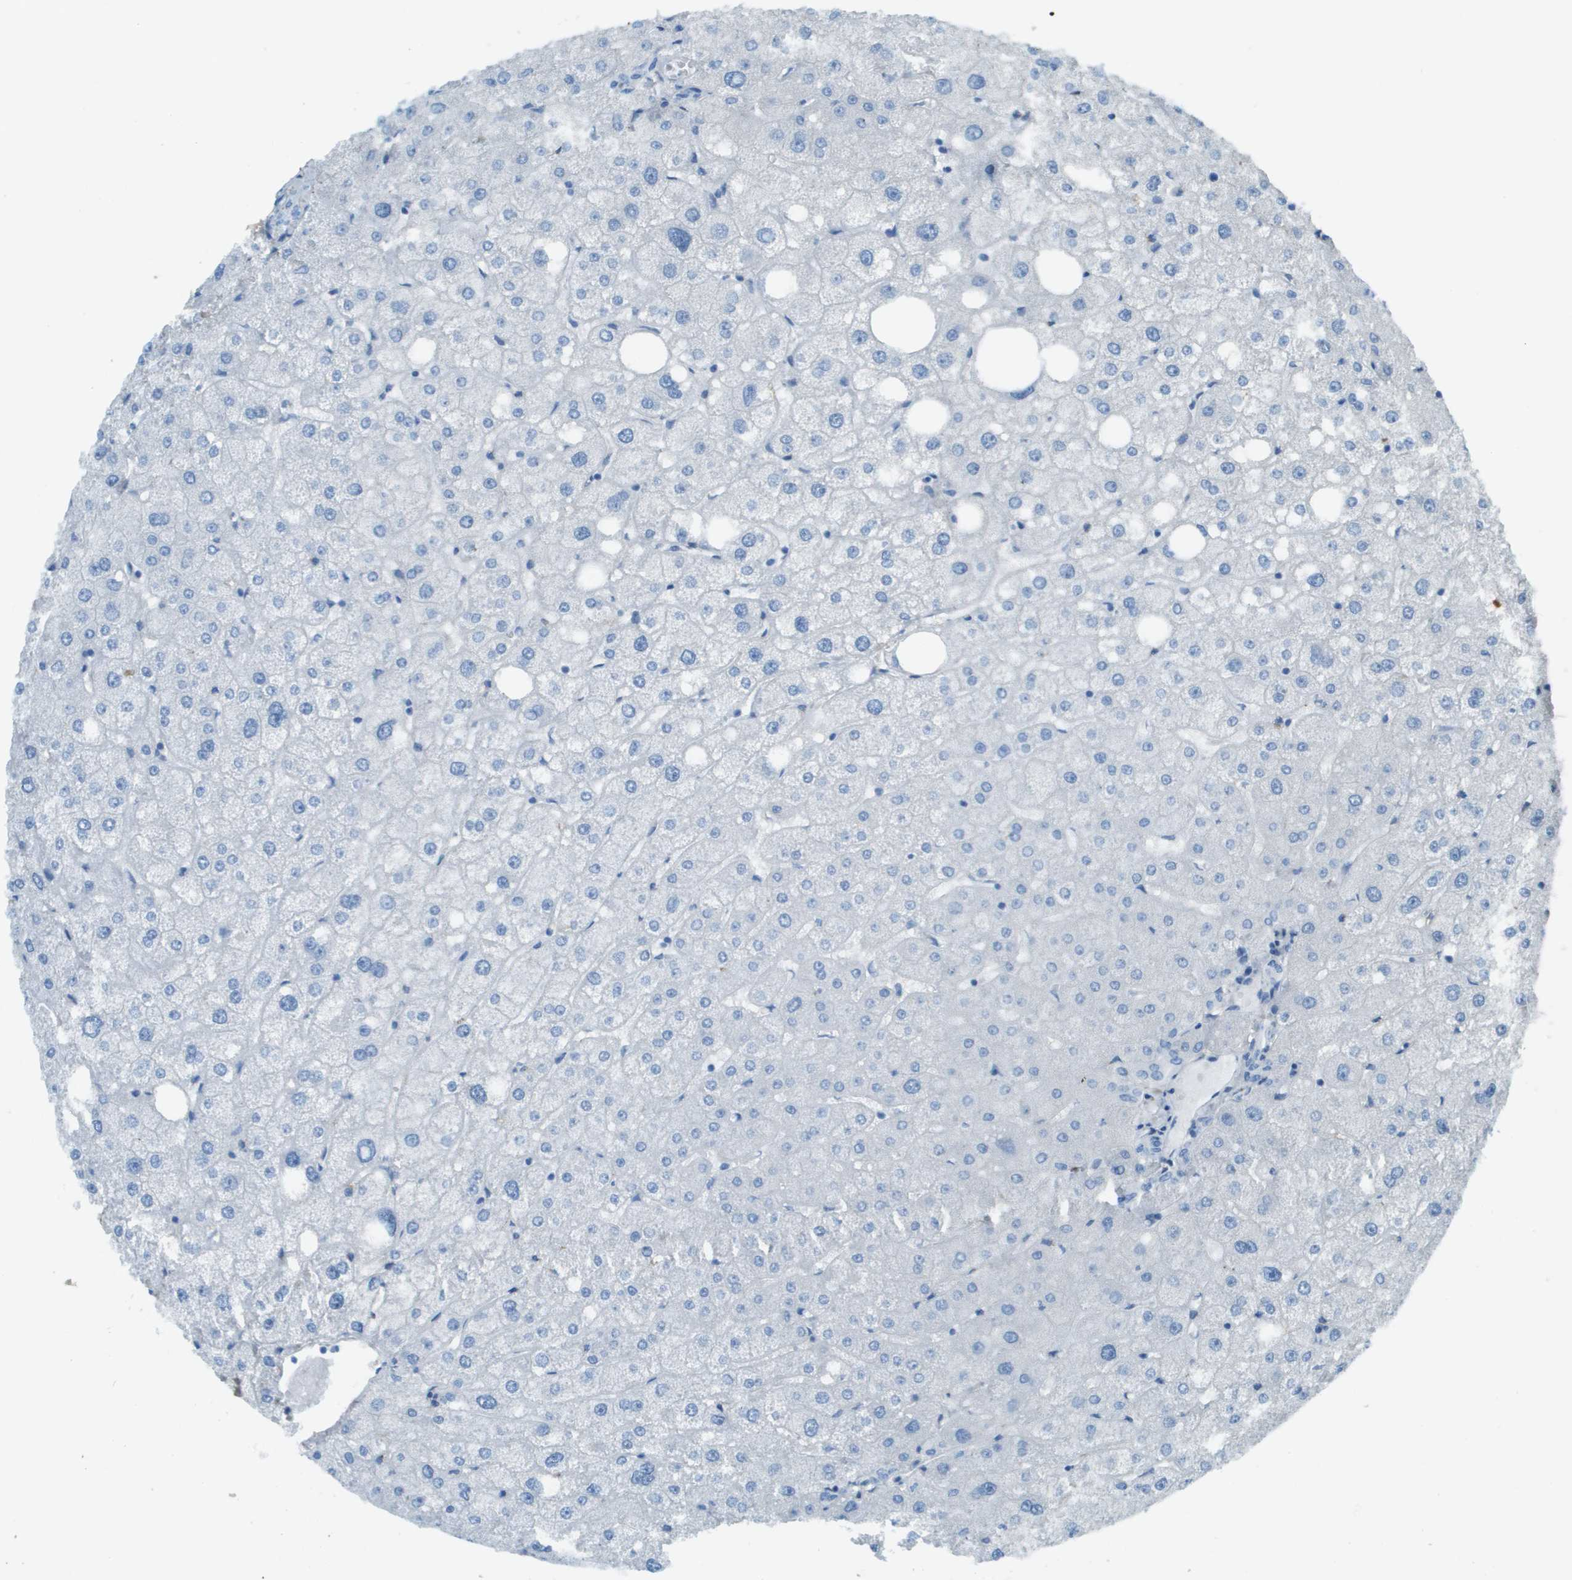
{"staining": {"intensity": "negative", "quantity": "none", "location": "none"}, "tissue": "liver", "cell_type": "Cholangiocytes", "image_type": "normal", "snomed": [{"axis": "morphology", "description": "Normal tissue, NOS"}, {"axis": "topography", "description": "Liver"}], "caption": "This is a histopathology image of immunohistochemistry staining of unremarkable liver, which shows no staining in cholangiocytes.", "gene": "DCN", "patient": {"sex": "male", "age": 73}}